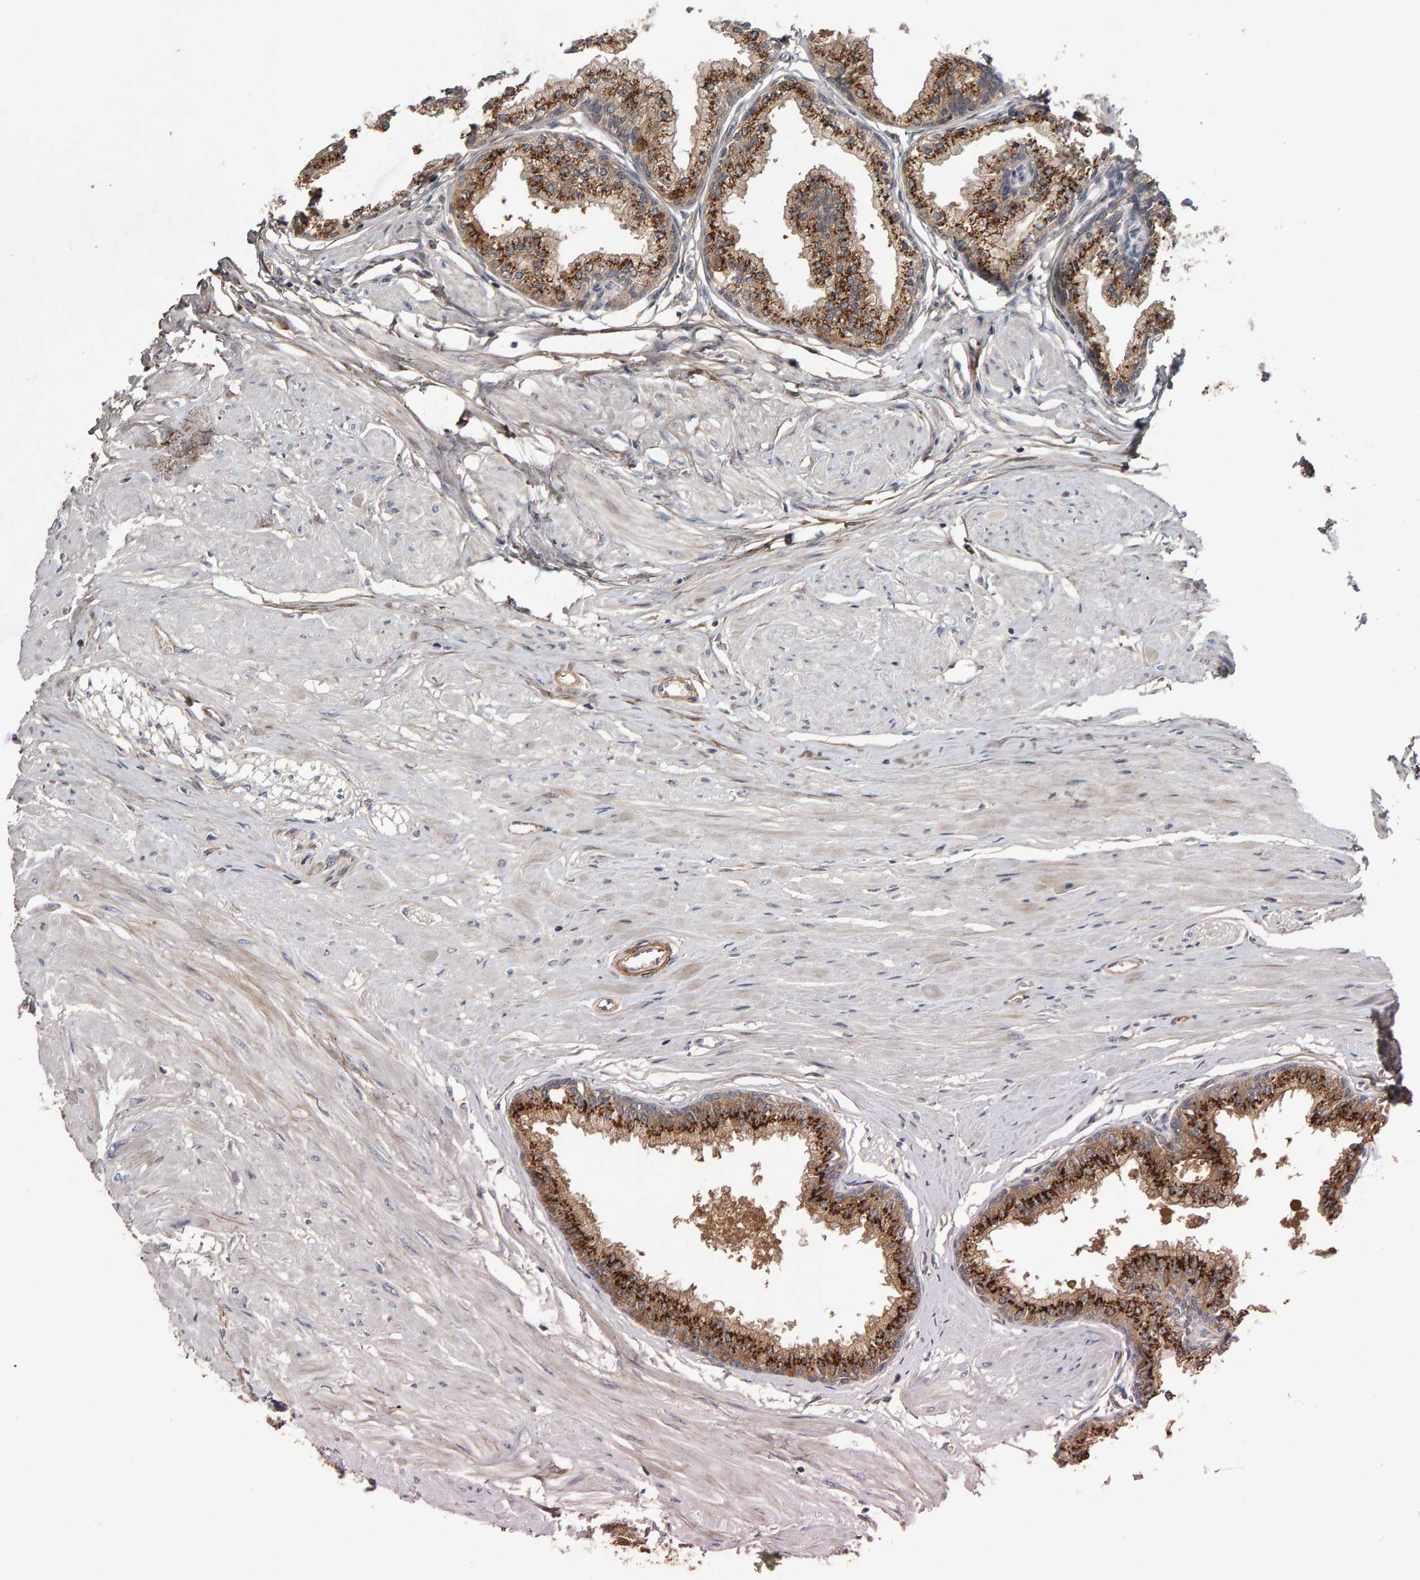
{"staining": {"intensity": "strong", "quantity": ">75%", "location": "cytoplasmic/membranous"}, "tissue": "seminal vesicle", "cell_type": "Glandular cells", "image_type": "normal", "snomed": [{"axis": "morphology", "description": "Normal tissue, NOS"}, {"axis": "topography", "description": "Prostate"}, {"axis": "topography", "description": "Seminal veicle"}], "caption": "This image reveals normal seminal vesicle stained with immunohistochemistry to label a protein in brown. The cytoplasmic/membranous of glandular cells show strong positivity for the protein. Nuclei are counter-stained blue.", "gene": "CANT1", "patient": {"sex": "male", "age": 60}}